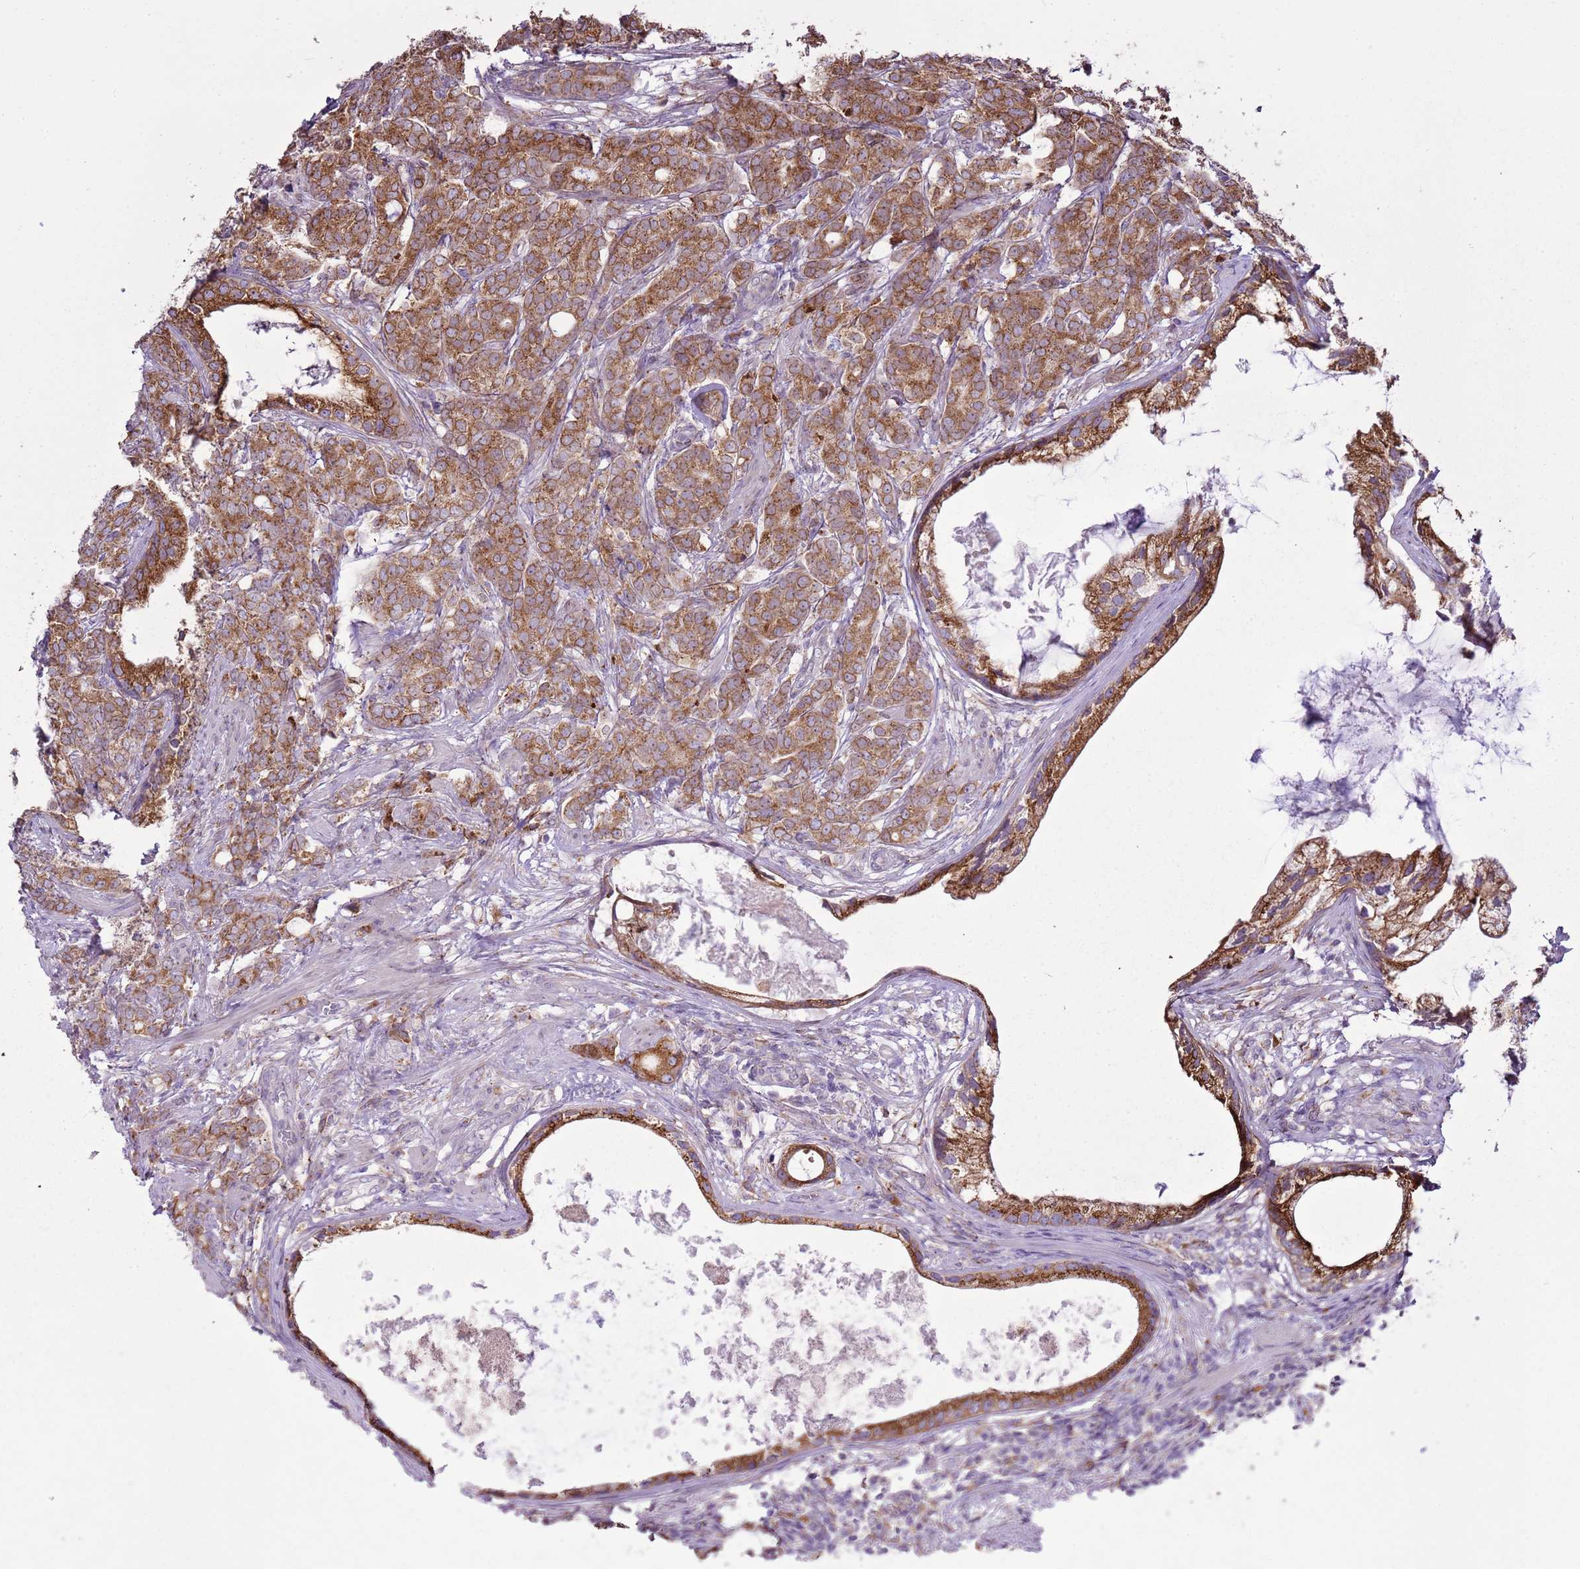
{"staining": {"intensity": "moderate", "quantity": ">75%", "location": "cytoplasmic/membranous"}, "tissue": "prostate cancer", "cell_type": "Tumor cells", "image_type": "cancer", "snomed": [{"axis": "morphology", "description": "Adenocarcinoma, Low grade"}, {"axis": "topography", "description": "Prostate"}], "caption": "Adenocarcinoma (low-grade) (prostate) stained with IHC exhibits moderate cytoplasmic/membranous positivity in approximately >75% of tumor cells.", "gene": "TMED10", "patient": {"sex": "male", "age": 71}}